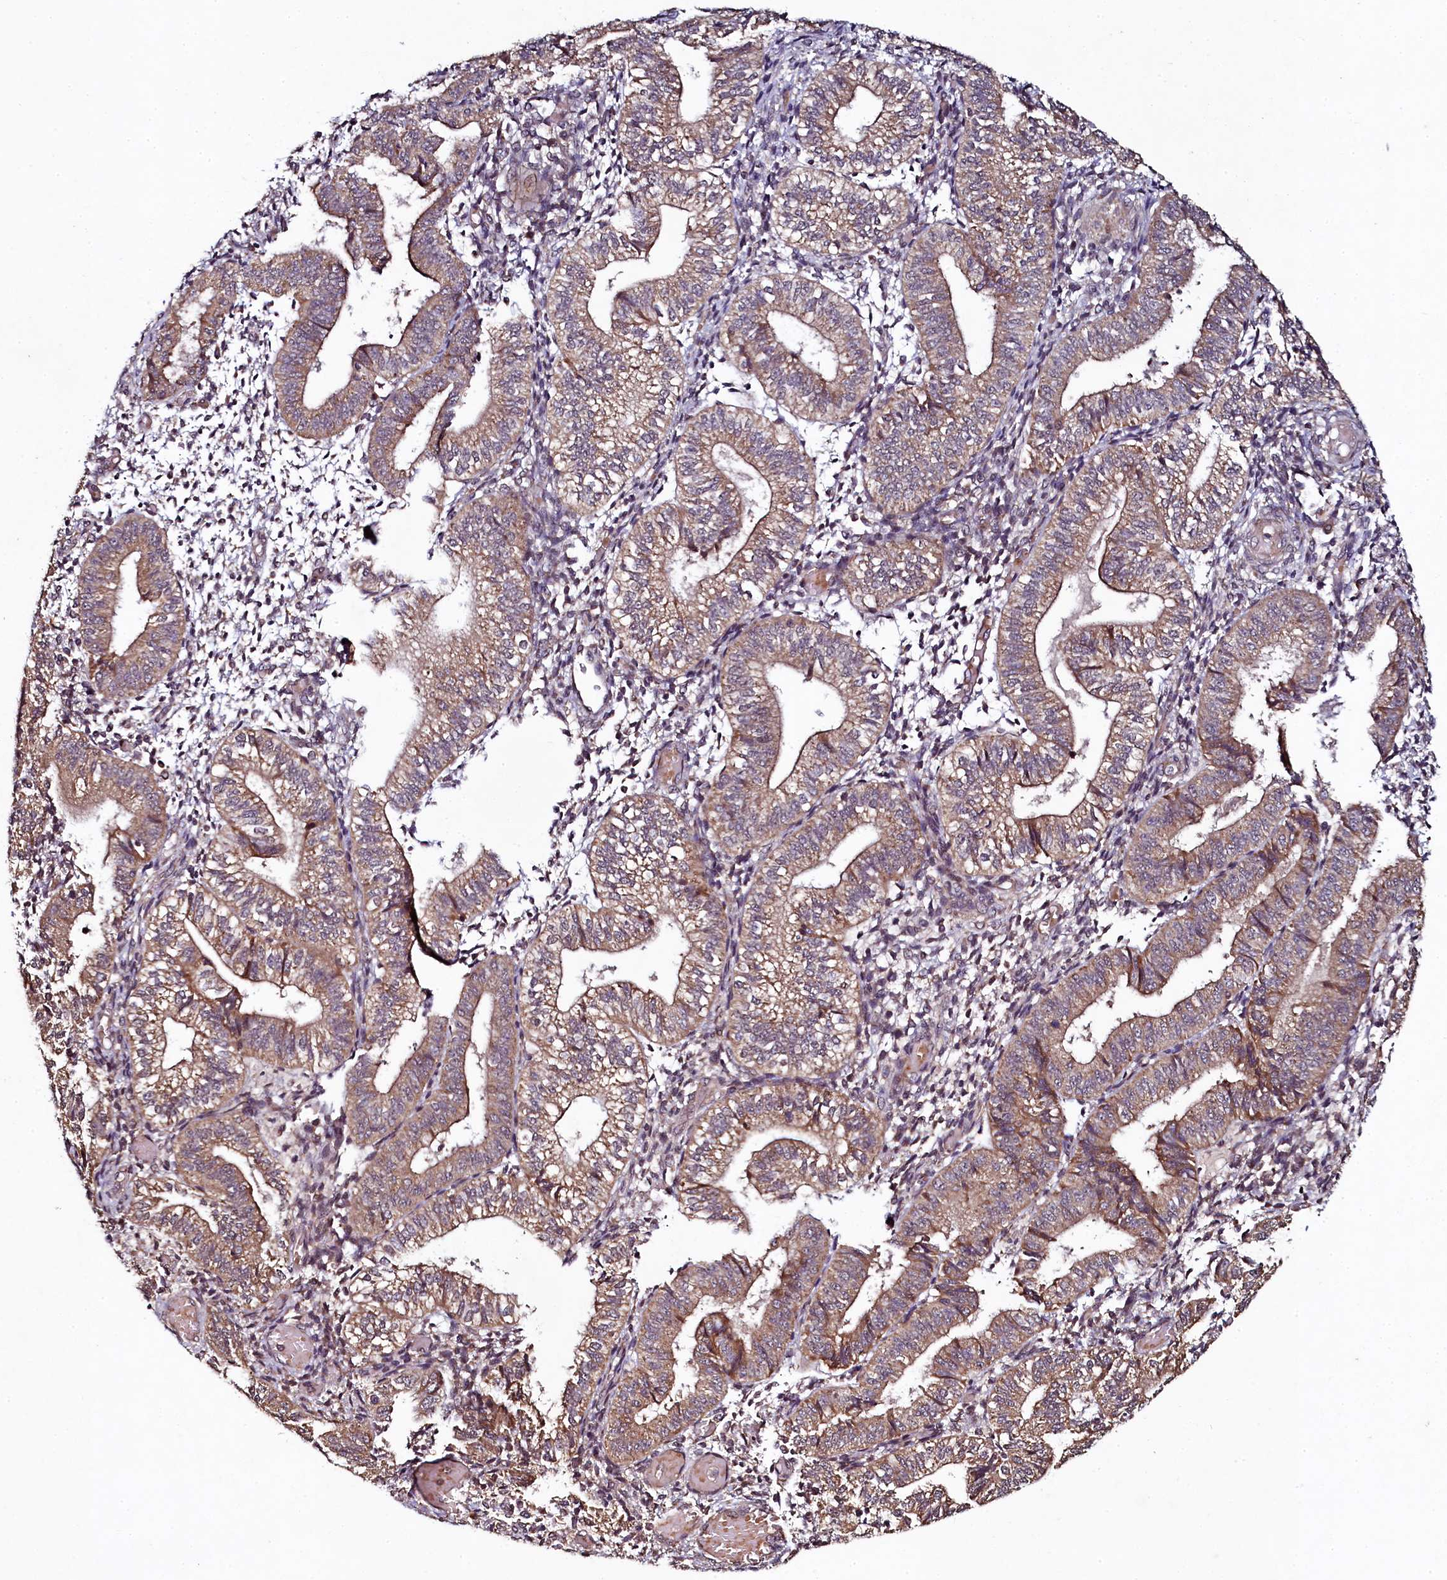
{"staining": {"intensity": "moderate", "quantity": "<25%", "location": "cytoplasmic/membranous"}, "tissue": "endometrium", "cell_type": "Cells in endometrial stroma", "image_type": "normal", "snomed": [{"axis": "morphology", "description": "Normal tissue, NOS"}, {"axis": "topography", "description": "Endometrium"}], "caption": "Immunohistochemical staining of benign human endometrium demonstrates moderate cytoplasmic/membranous protein expression in about <25% of cells in endometrial stroma.", "gene": "SEC24C", "patient": {"sex": "female", "age": 34}}